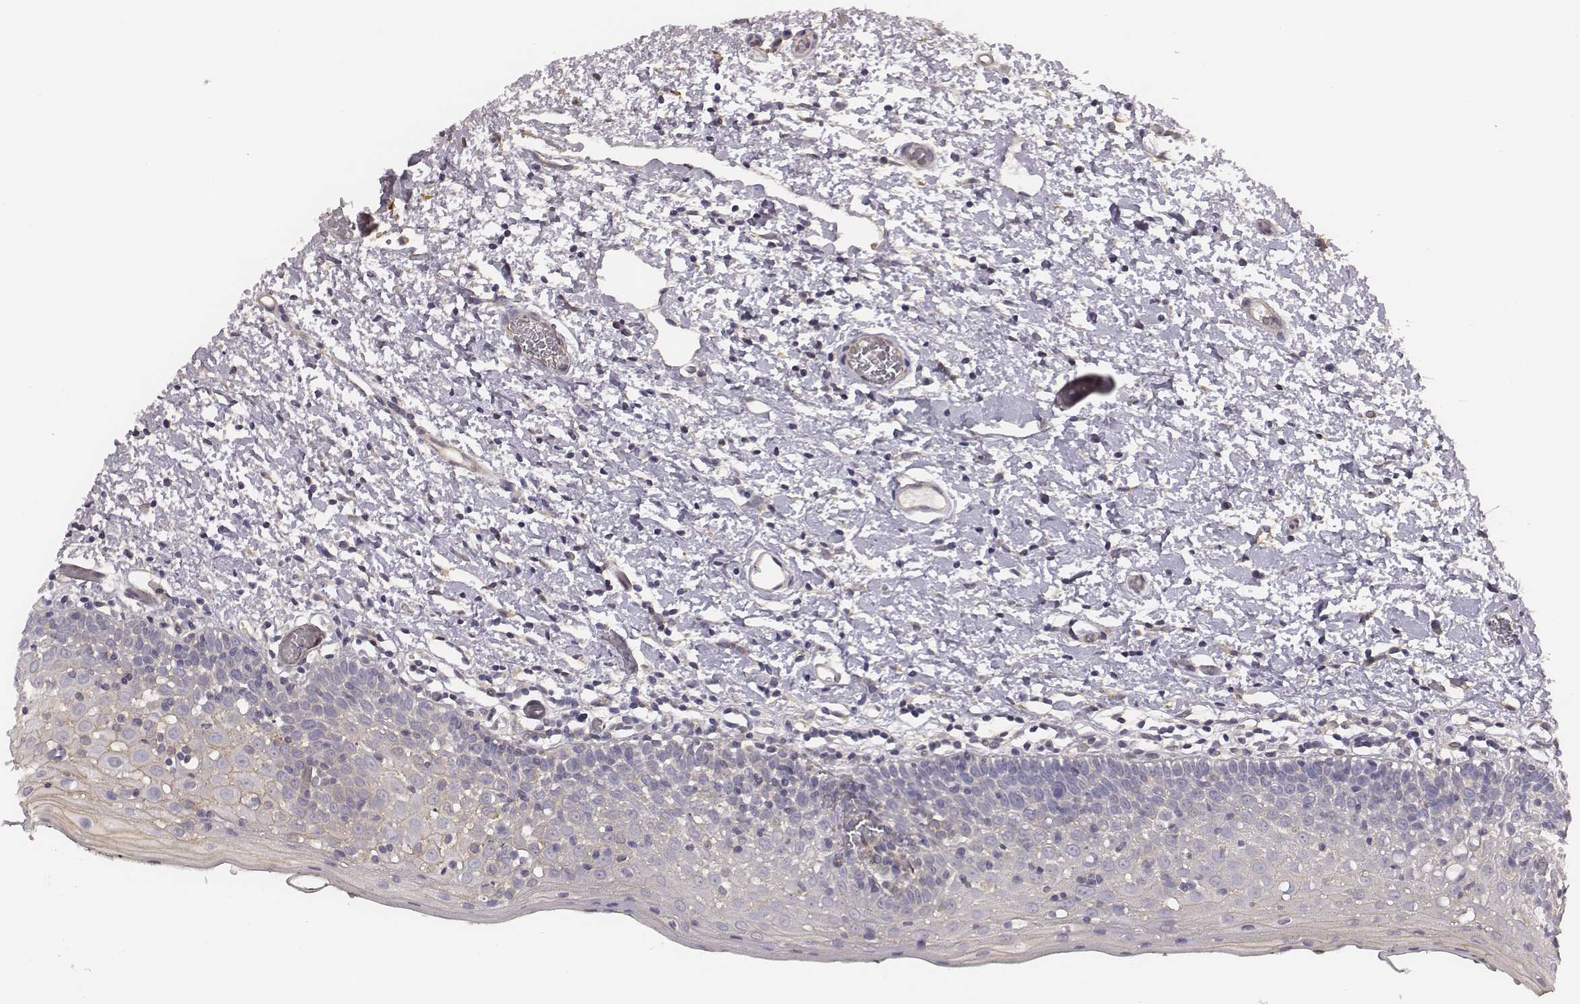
{"staining": {"intensity": "weak", "quantity": "<25%", "location": "cytoplasmic/membranous"}, "tissue": "oral mucosa", "cell_type": "Squamous epithelial cells", "image_type": "normal", "snomed": [{"axis": "morphology", "description": "Normal tissue, NOS"}, {"axis": "morphology", "description": "Squamous cell carcinoma, NOS"}, {"axis": "topography", "description": "Oral tissue"}, {"axis": "topography", "description": "Head-Neck"}], "caption": "The photomicrograph reveals no significant expression in squamous epithelial cells of oral mucosa. (Immunohistochemistry, brightfield microscopy, high magnification).", "gene": "SCARF1", "patient": {"sex": "male", "age": 69}}